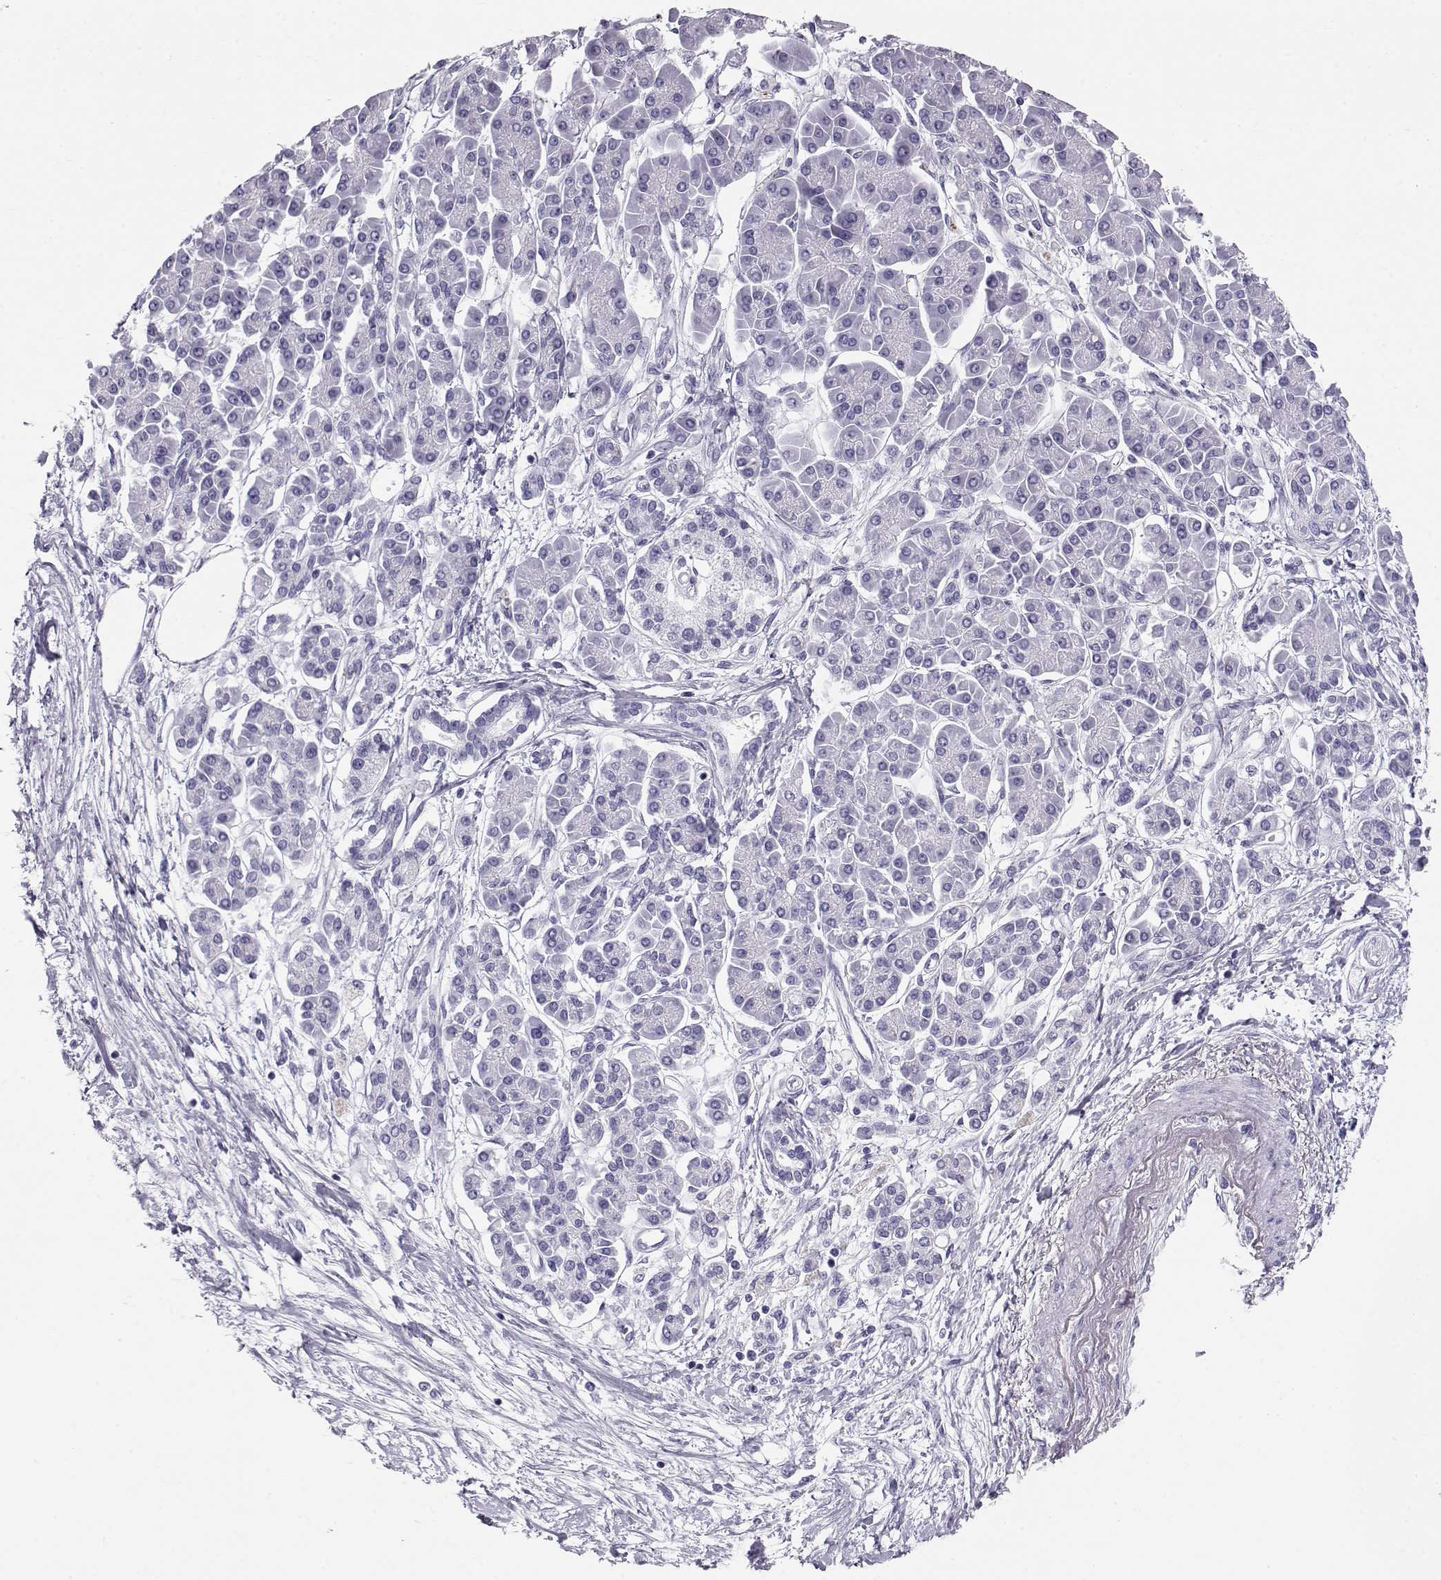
{"staining": {"intensity": "negative", "quantity": "none", "location": "none"}, "tissue": "pancreatic cancer", "cell_type": "Tumor cells", "image_type": "cancer", "snomed": [{"axis": "morphology", "description": "Adenocarcinoma, NOS"}, {"axis": "topography", "description": "Pancreas"}], "caption": "Pancreatic cancer was stained to show a protein in brown. There is no significant positivity in tumor cells.", "gene": "RD3", "patient": {"sex": "female", "age": 77}}